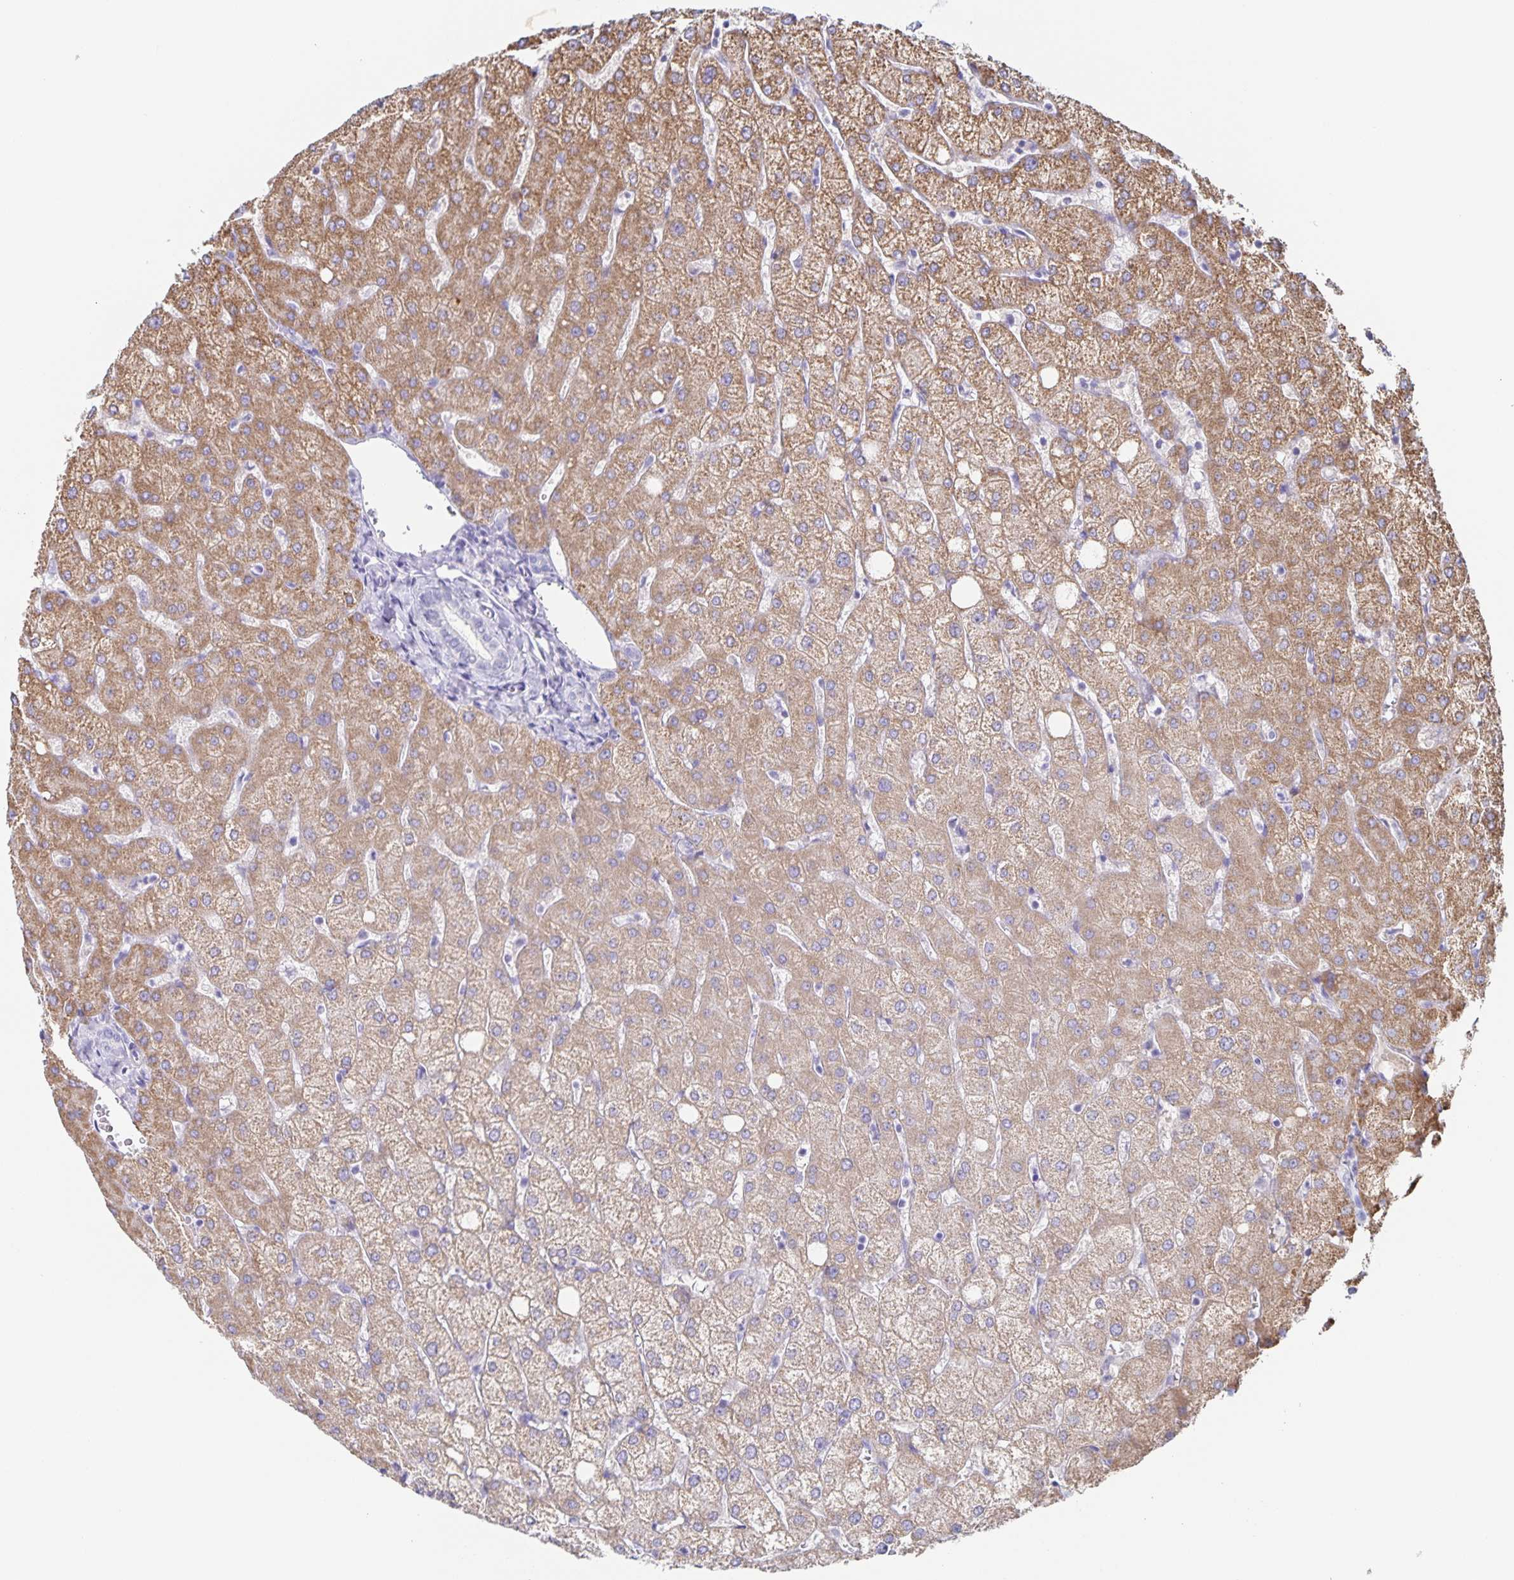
{"staining": {"intensity": "negative", "quantity": "none", "location": "none"}, "tissue": "liver", "cell_type": "Cholangiocytes", "image_type": "normal", "snomed": [{"axis": "morphology", "description": "Normal tissue, NOS"}, {"axis": "topography", "description": "Liver"}], "caption": "IHC photomicrograph of benign liver: human liver stained with DAB displays no significant protein positivity in cholangiocytes. The staining is performed using DAB brown chromogen with nuclei counter-stained in using hematoxylin.", "gene": "RPL36A", "patient": {"sex": "female", "age": 54}}